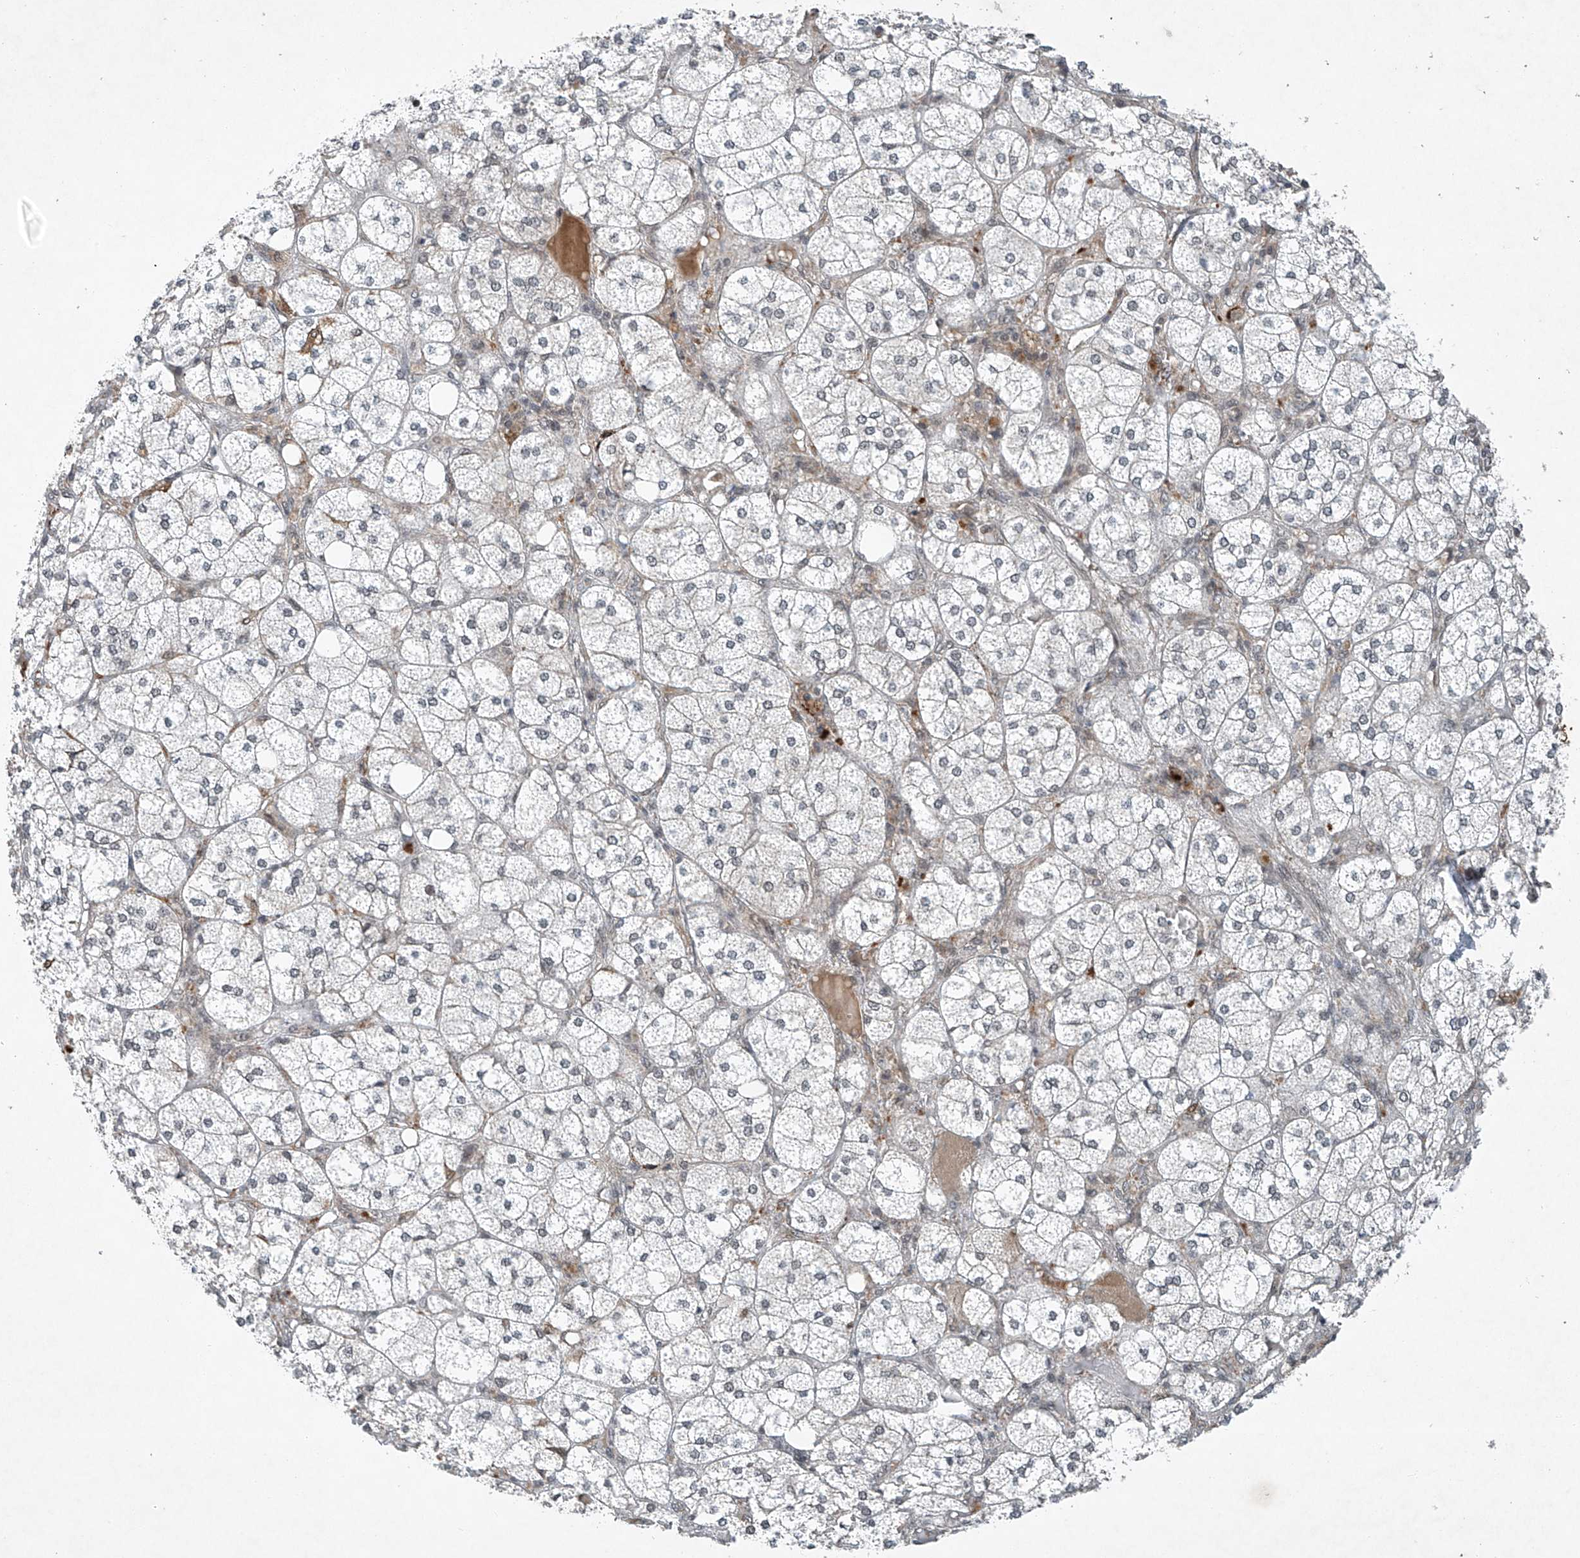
{"staining": {"intensity": "weak", "quantity": "25%-75%", "location": "cytoplasmic/membranous,nuclear"}, "tissue": "adrenal gland", "cell_type": "Glandular cells", "image_type": "normal", "snomed": [{"axis": "morphology", "description": "Normal tissue, NOS"}, {"axis": "topography", "description": "Adrenal gland"}], "caption": "A low amount of weak cytoplasmic/membranous,nuclear positivity is identified in about 25%-75% of glandular cells in normal adrenal gland. (Brightfield microscopy of DAB IHC at high magnification).", "gene": "TAF8", "patient": {"sex": "female", "age": 61}}